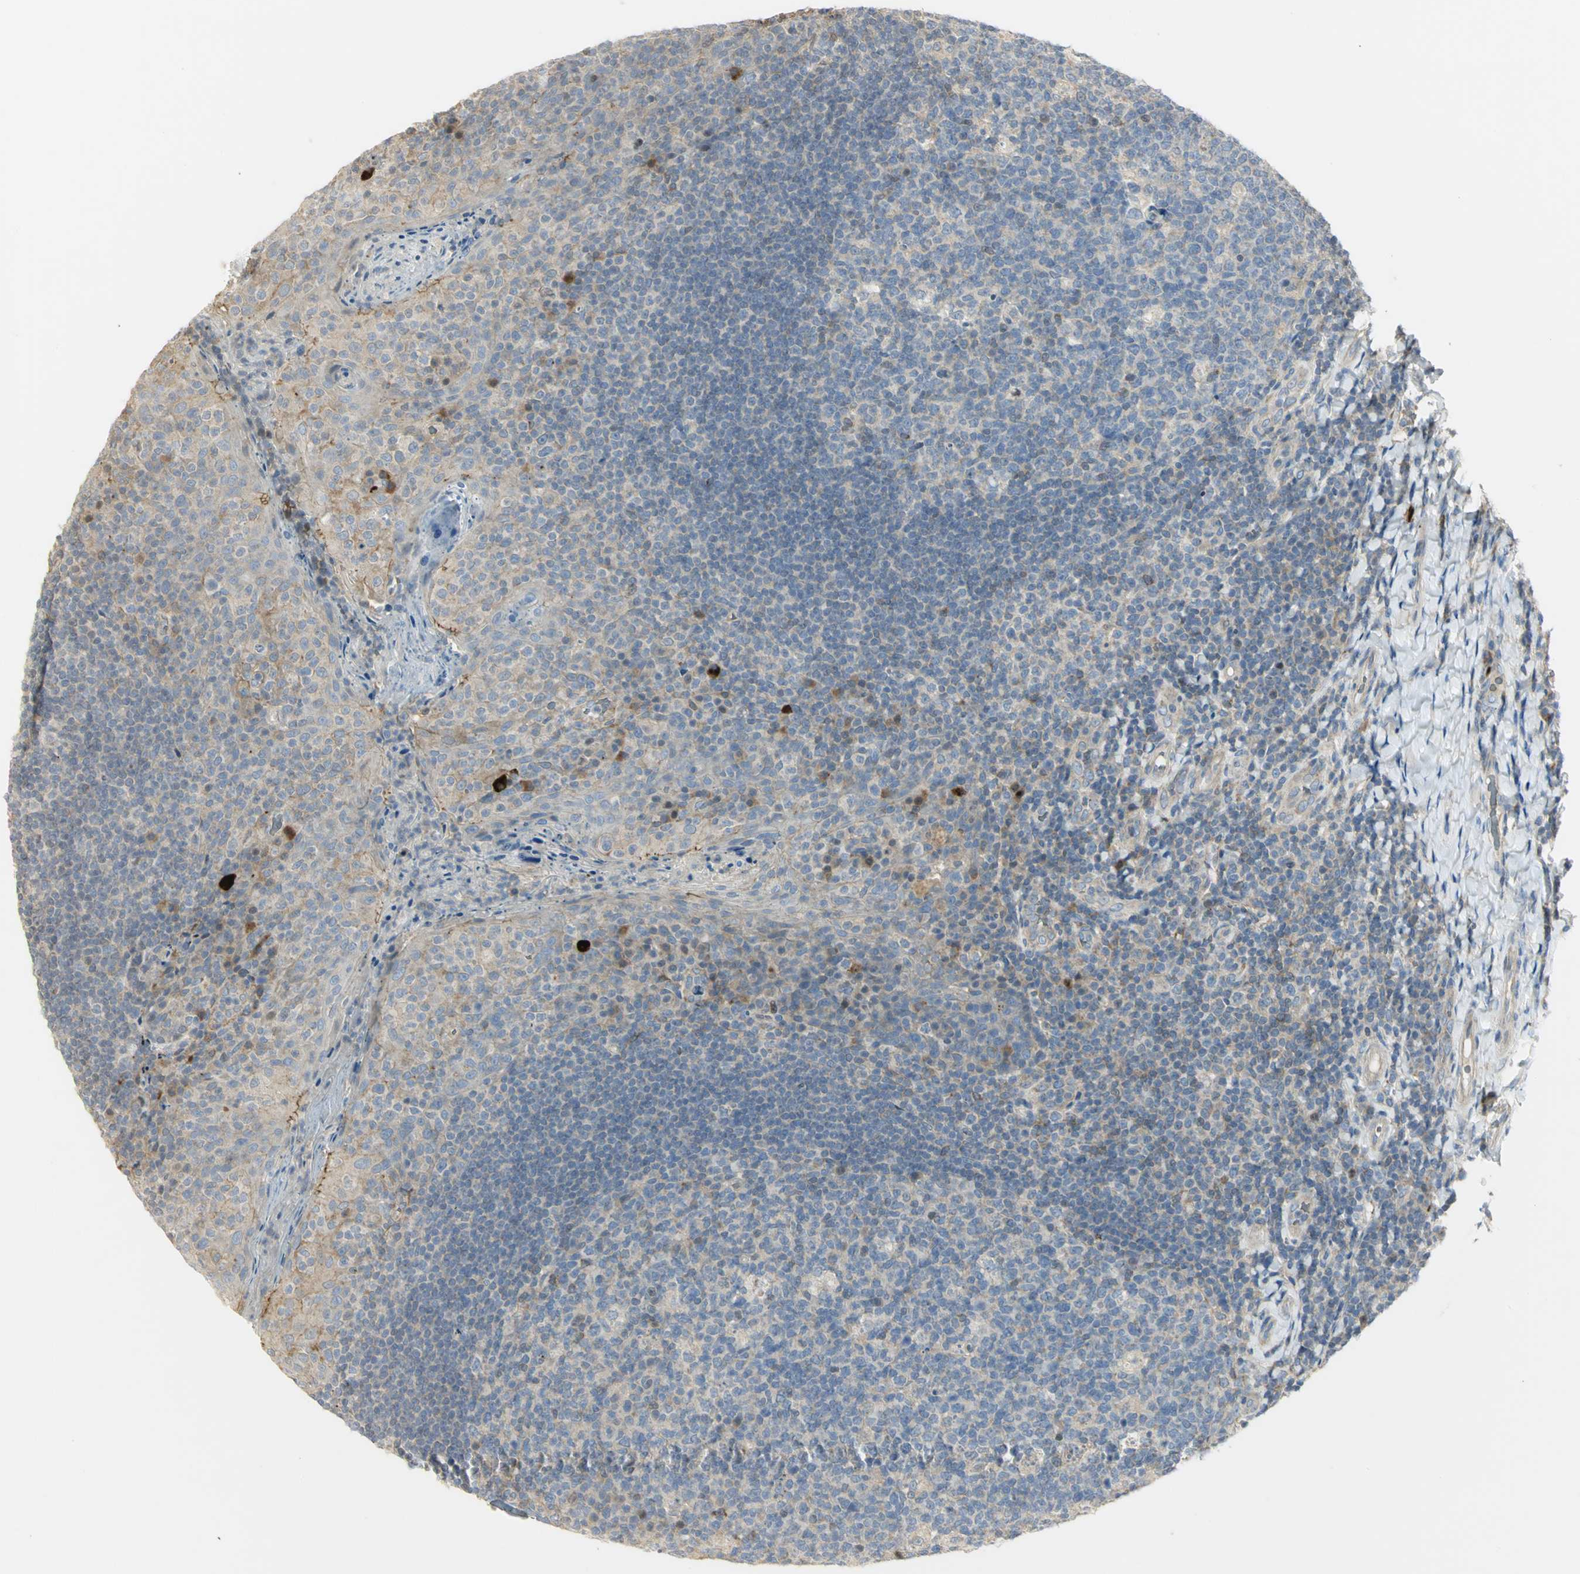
{"staining": {"intensity": "weak", "quantity": "<25%", "location": "cytoplasmic/membranous"}, "tissue": "tonsil", "cell_type": "Germinal center cells", "image_type": "normal", "snomed": [{"axis": "morphology", "description": "Normal tissue, NOS"}, {"axis": "topography", "description": "Tonsil"}], "caption": "Micrograph shows no protein staining in germinal center cells of unremarkable tonsil. The staining is performed using DAB (3,3'-diaminobenzidine) brown chromogen with nuclei counter-stained in using hematoxylin.", "gene": "ANK1", "patient": {"sex": "male", "age": 17}}